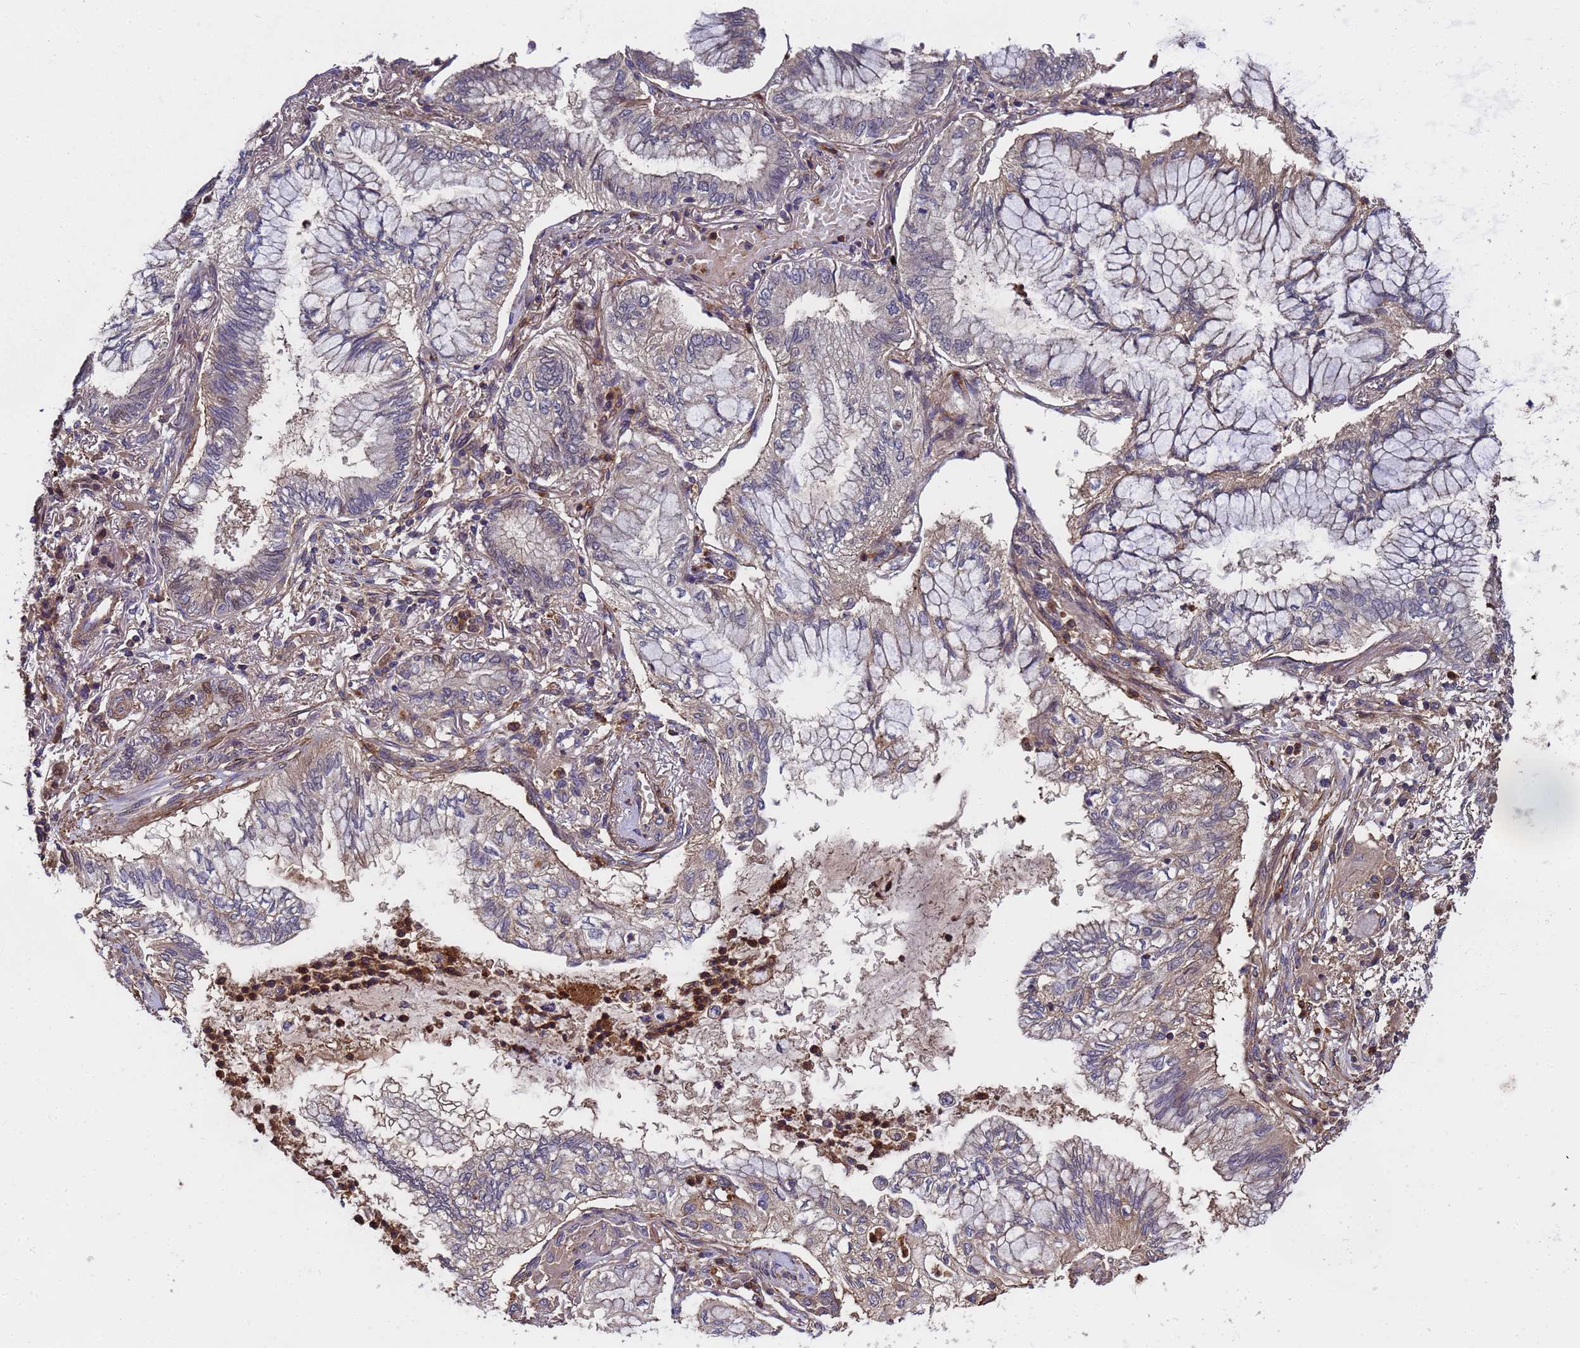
{"staining": {"intensity": "weak", "quantity": "25%-75%", "location": "cytoplasmic/membranous"}, "tissue": "lung cancer", "cell_type": "Tumor cells", "image_type": "cancer", "snomed": [{"axis": "morphology", "description": "Adenocarcinoma, NOS"}, {"axis": "topography", "description": "Lung"}], "caption": "The image displays a brown stain indicating the presence of a protein in the cytoplasmic/membranous of tumor cells in lung cancer.", "gene": "GSTCD", "patient": {"sex": "female", "age": 70}}